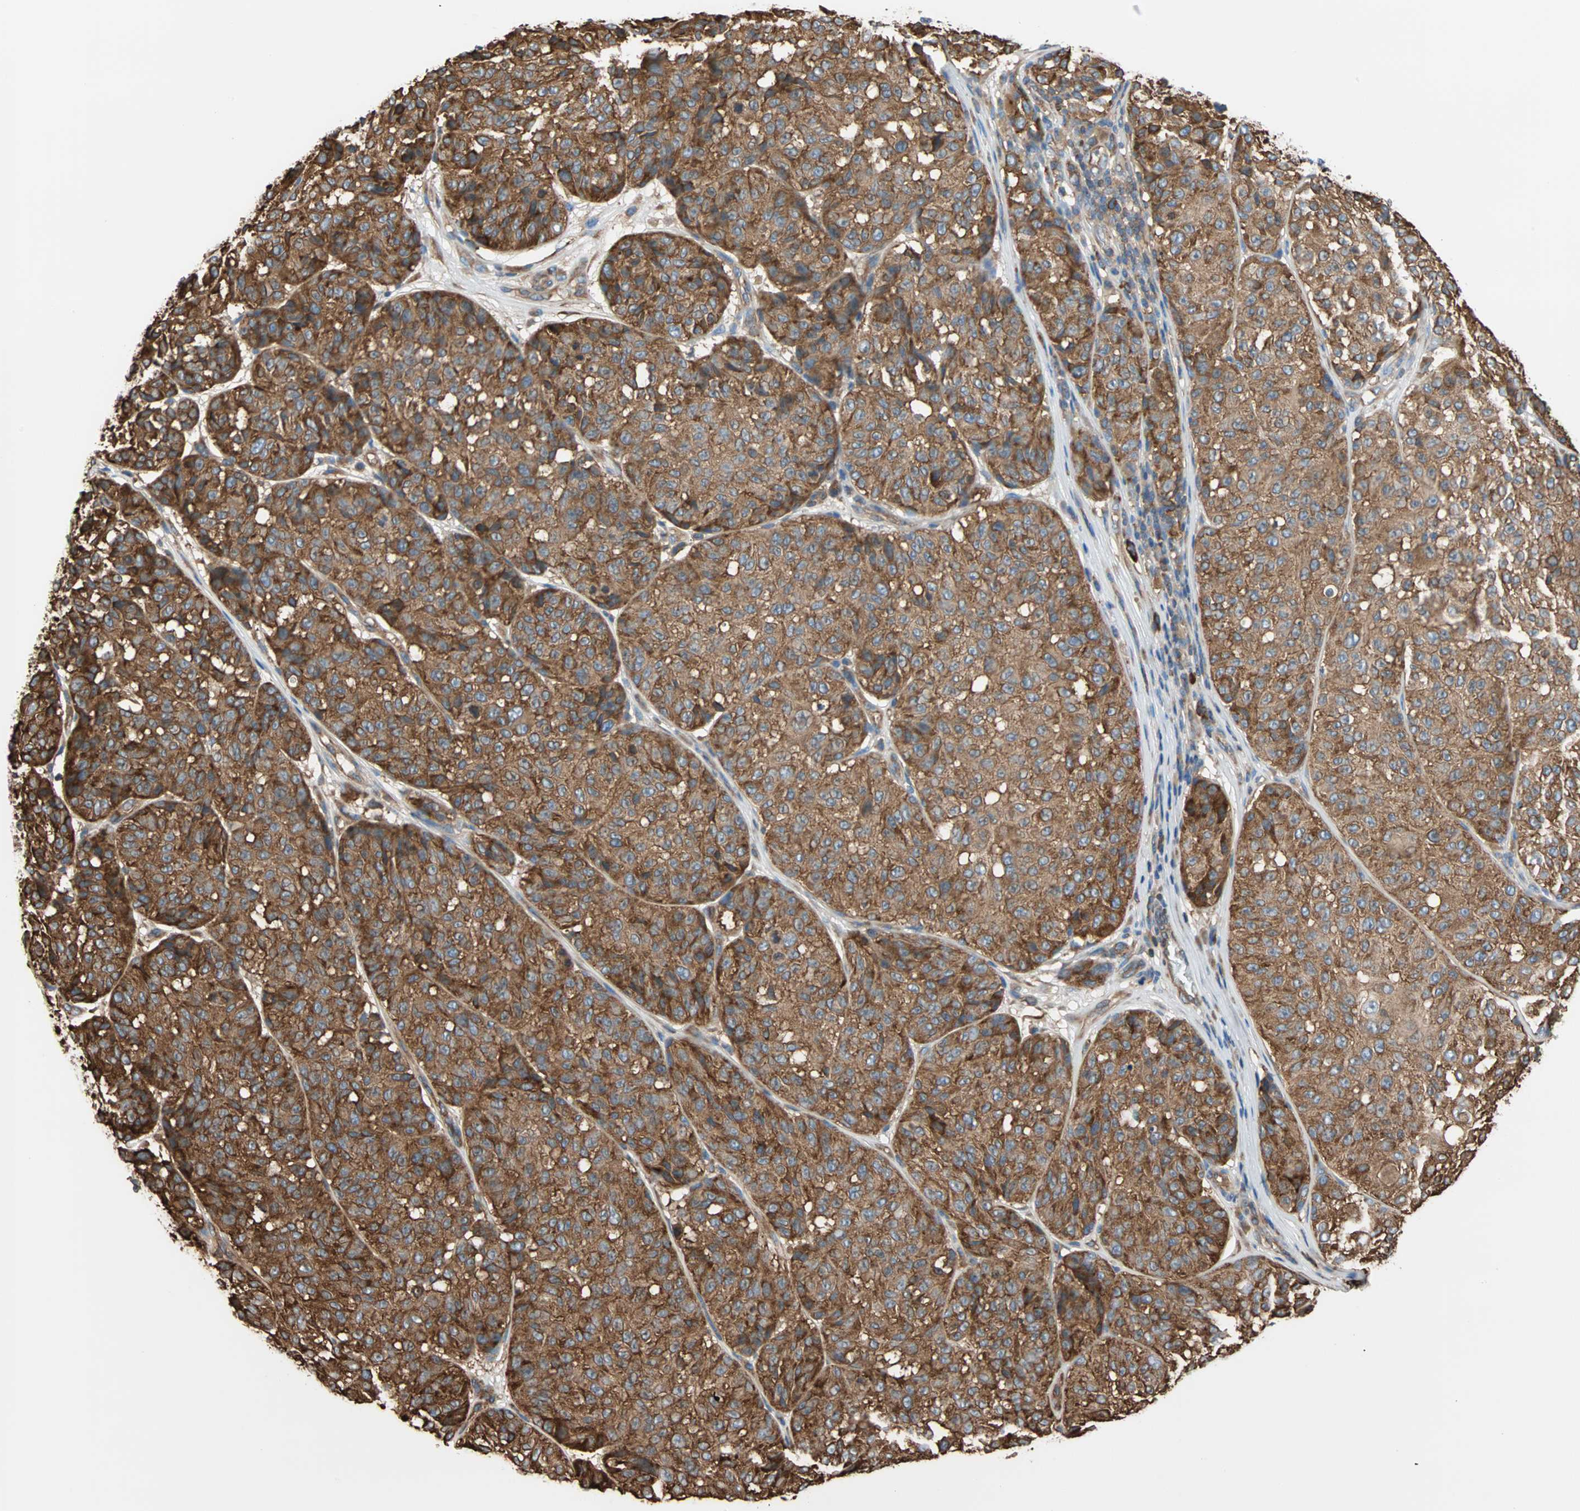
{"staining": {"intensity": "strong", "quantity": ">75%", "location": "cytoplasmic/membranous"}, "tissue": "melanoma", "cell_type": "Tumor cells", "image_type": "cancer", "snomed": [{"axis": "morphology", "description": "Malignant melanoma, NOS"}, {"axis": "topography", "description": "Skin"}], "caption": "Human melanoma stained with a brown dye demonstrates strong cytoplasmic/membranous positive expression in approximately >75% of tumor cells.", "gene": "EEF2", "patient": {"sex": "female", "age": 46}}